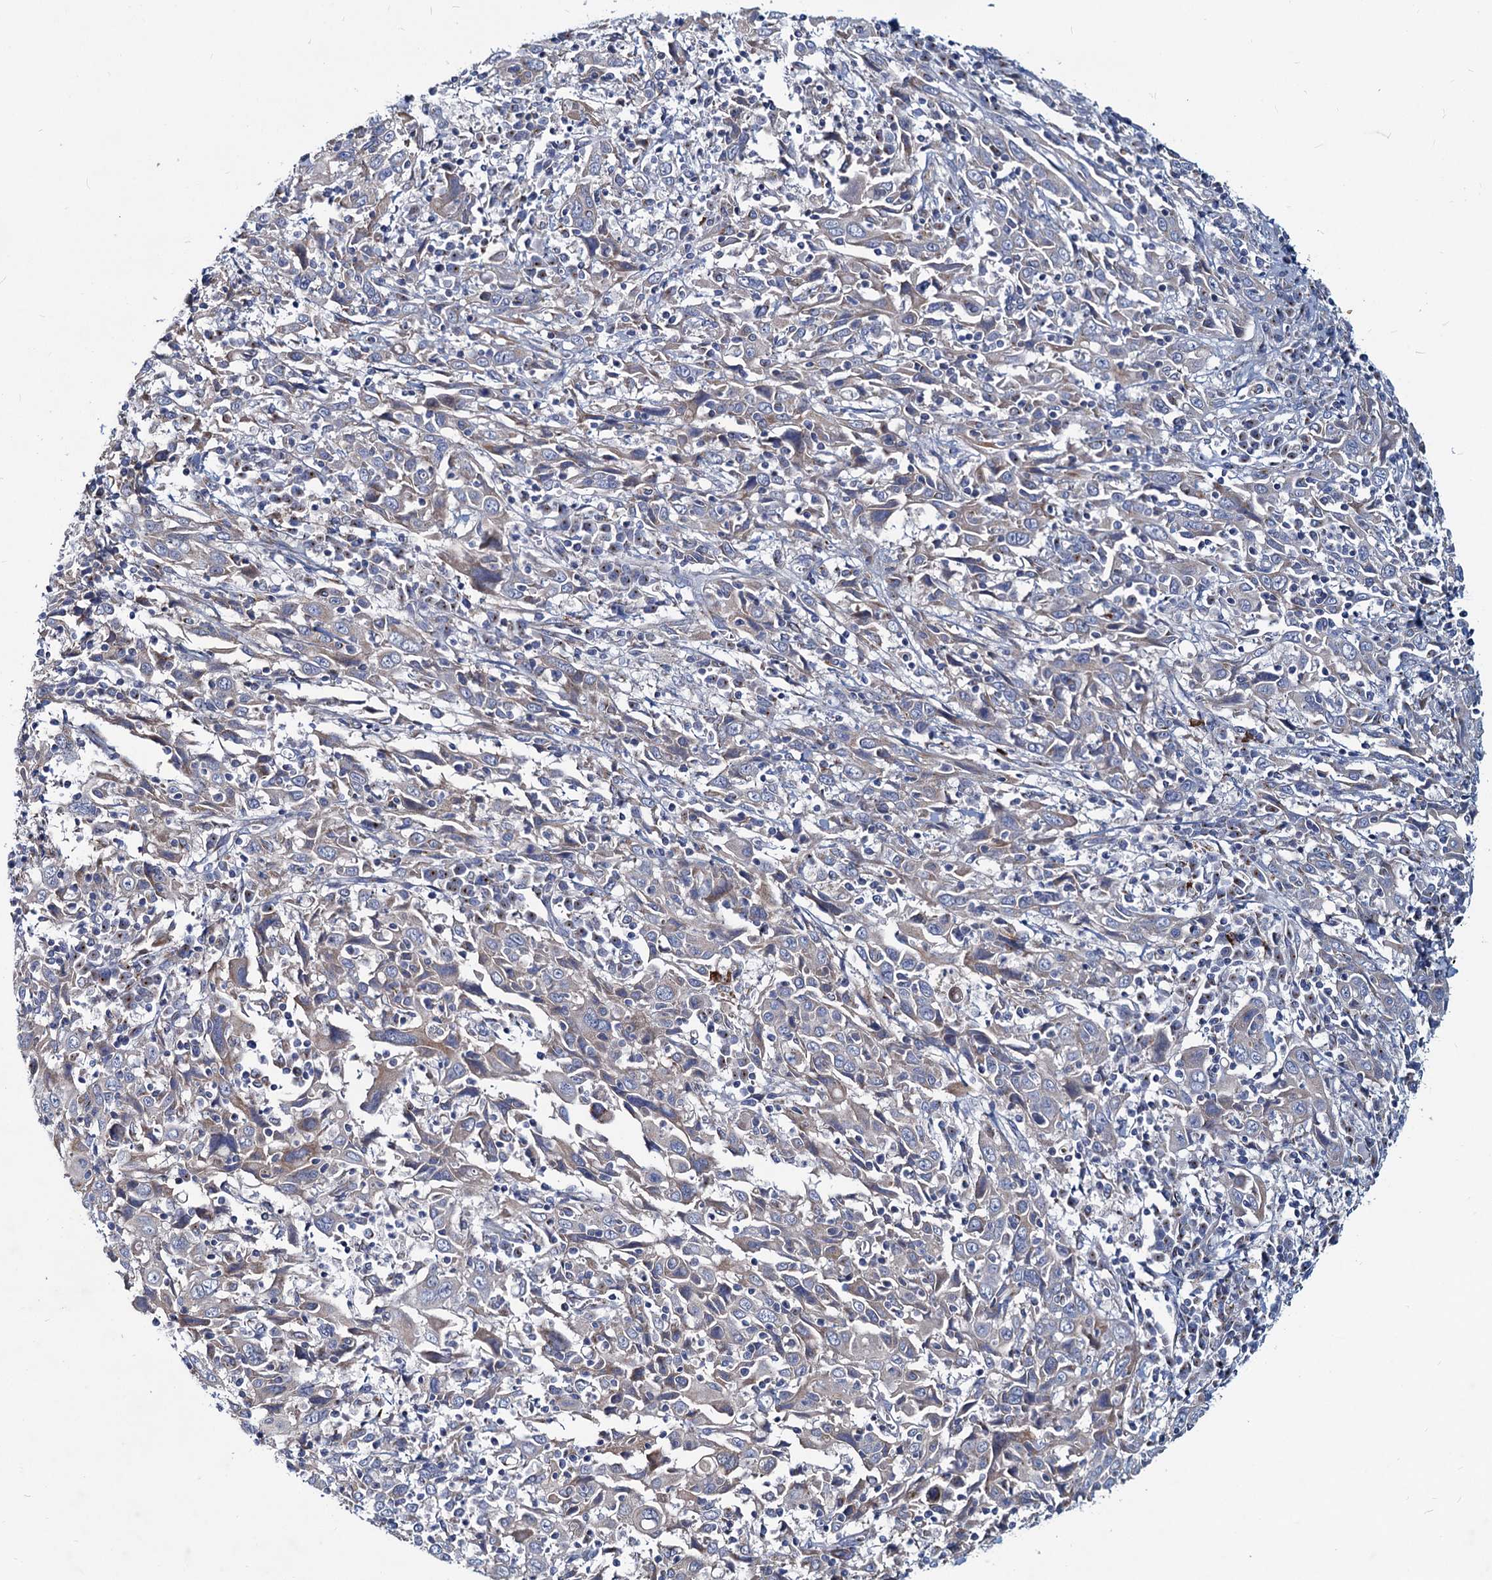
{"staining": {"intensity": "negative", "quantity": "none", "location": "none"}, "tissue": "cervical cancer", "cell_type": "Tumor cells", "image_type": "cancer", "snomed": [{"axis": "morphology", "description": "Squamous cell carcinoma, NOS"}, {"axis": "topography", "description": "Cervix"}], "caption": "Immunohistochemistry of cervical squamous cell carcinoma demonstrates no positivity in tumor cells. (IHC, brightfield microscopy, high magnification).", "gene": "AGBL4", "patient": {"sex": "female", "age": 46}}